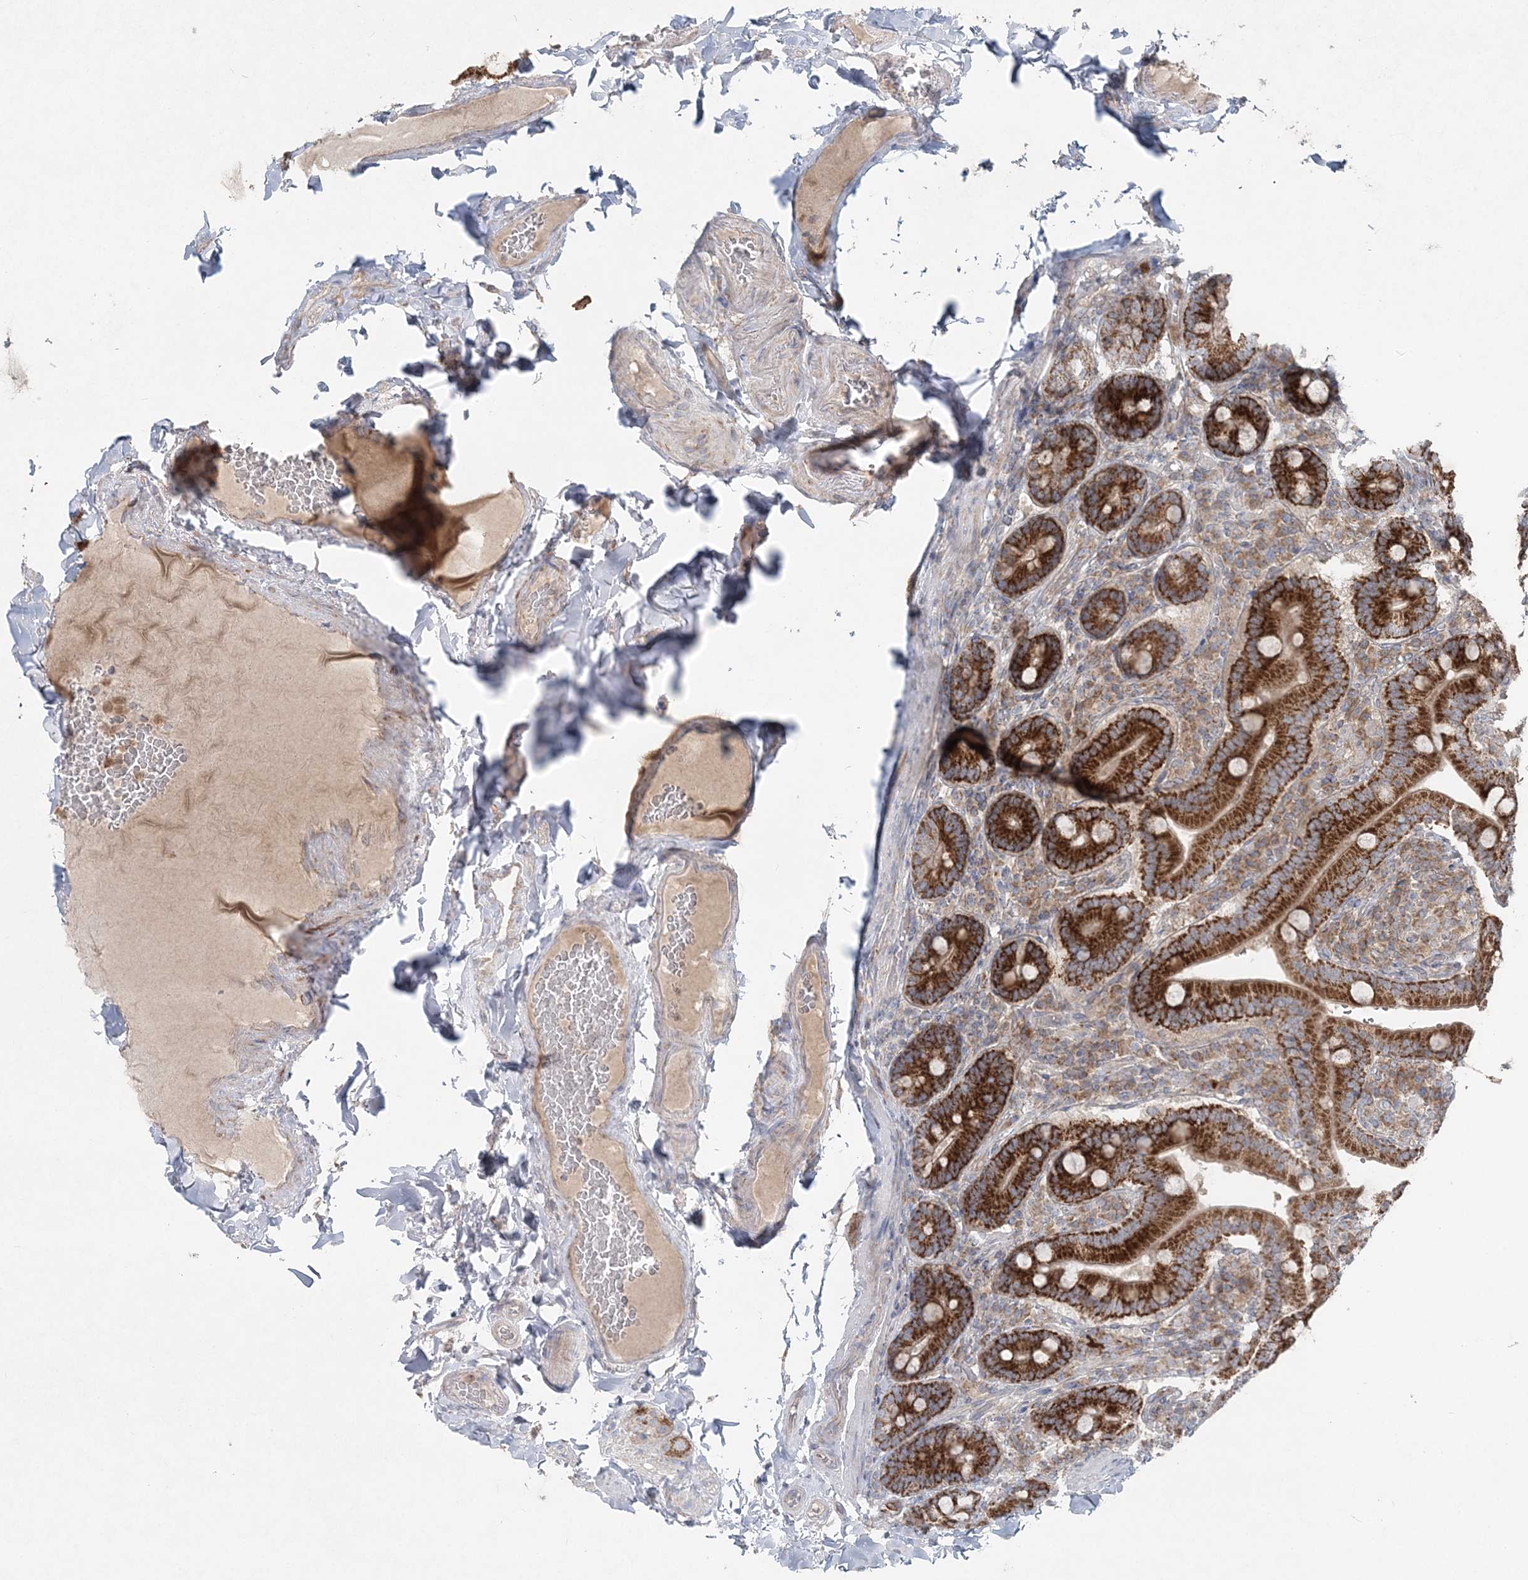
{"staining": {"intensity": "strong", "quantity": ">75%", "location": "cytoplasmic/membranous"}, "tissue": "duodenum", "cell_type": "Glandular cells", "image_type": "normal", "snomed": [{"axis": "morphology", "description": "Normal tissue, NOS"}, {"axis": "topography", "description": "Duodenum"}], "caption": "Brown immunohistochemical staining in unremarkable human duodenum demonstrates strong cytoplasmic/membranous expression in about >75% of glandular cells. (Stains: DAB (3,3'-diaminobenzidine) in brown, nuclei in blue, Microscopy: brightfield microscopy at high magnification).", "gene": "LRPPRC", "patient": {"sex": "female", "age": 62}}